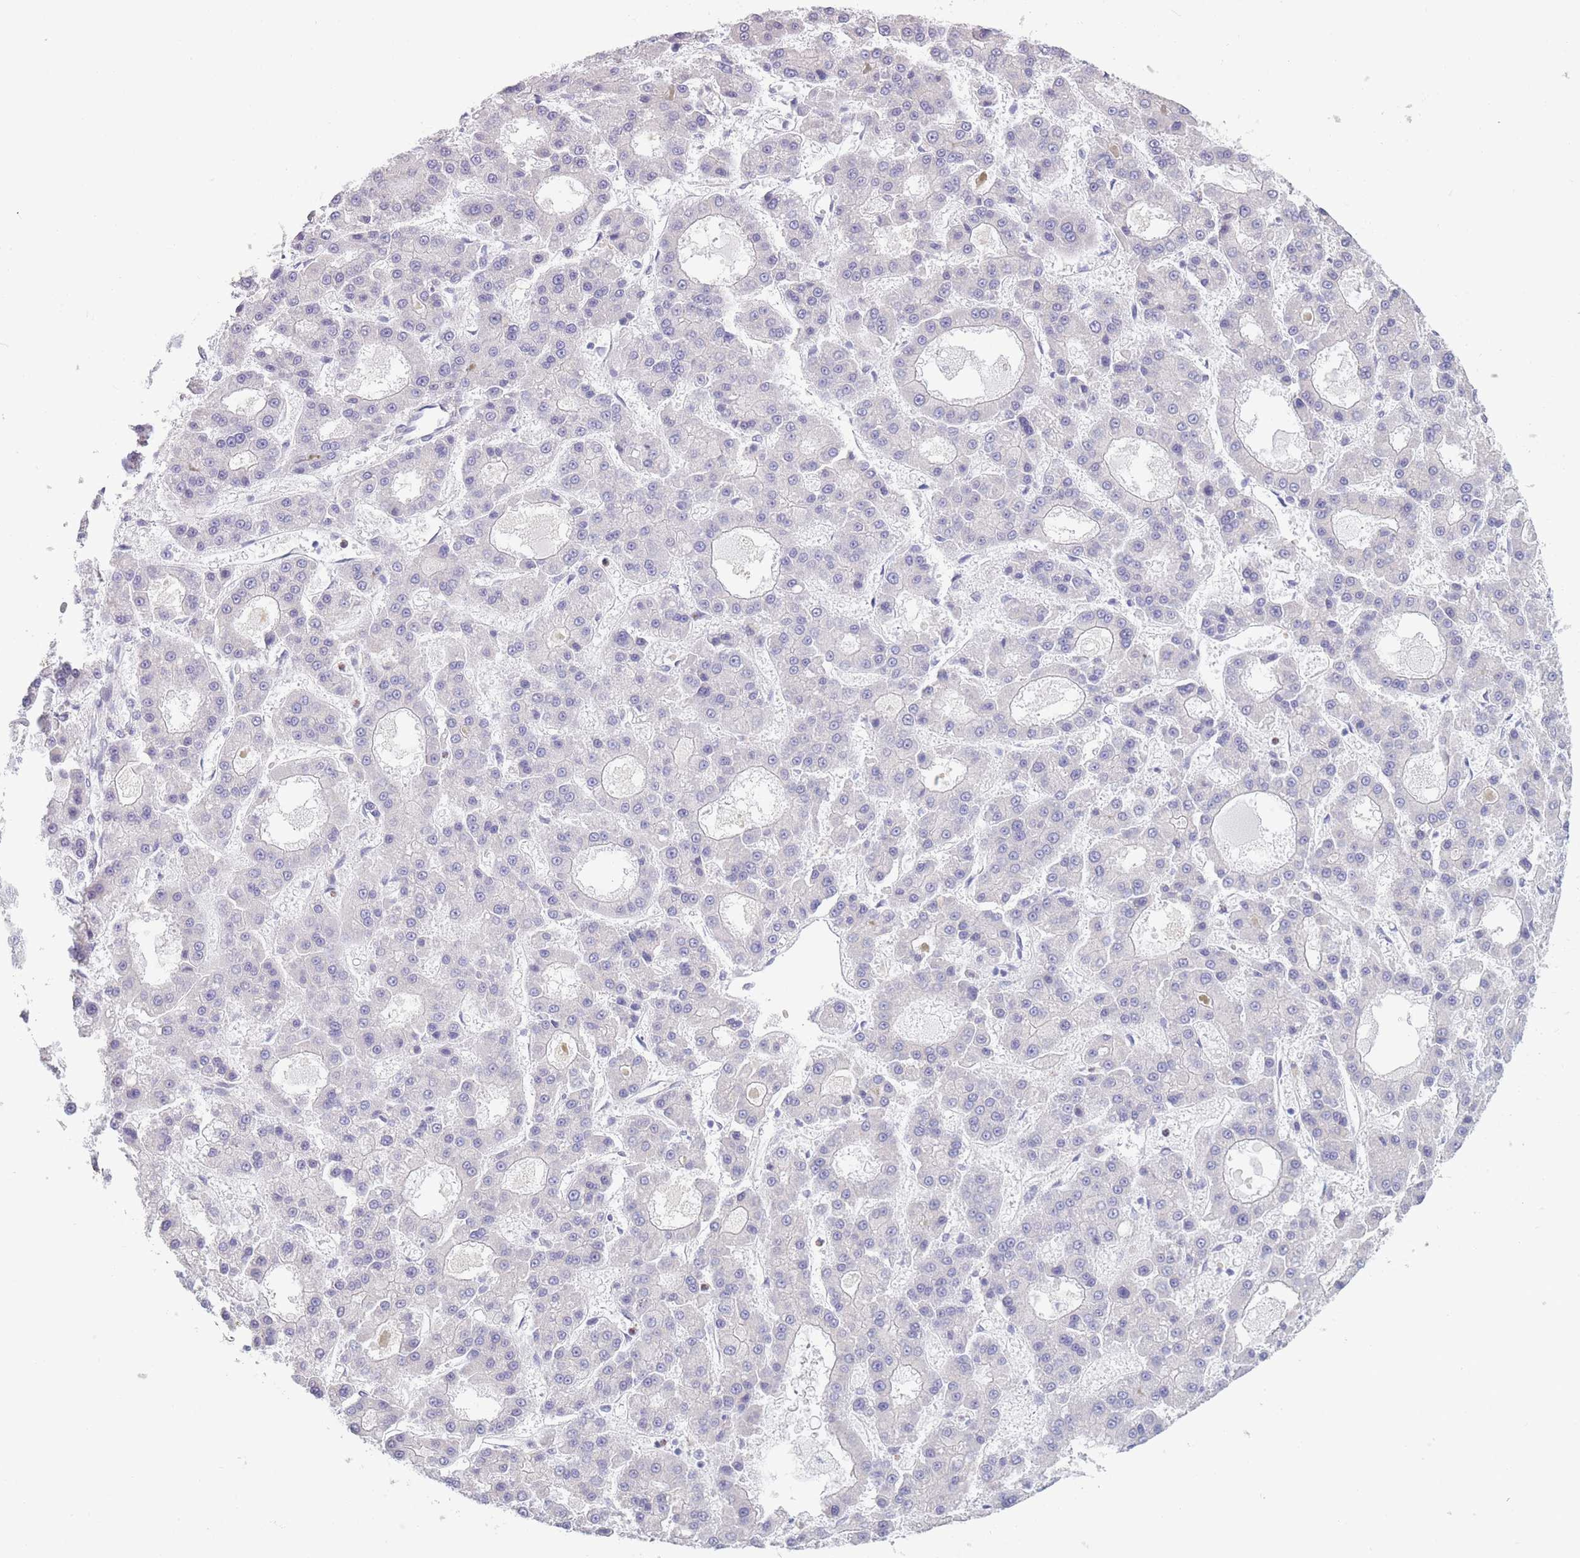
{"staining": {"intensity": "negative", "quantity": "none", "location": "none"}, "tissue": "liver cancer", "cell_type": "Tumor cells", "image_type": "cancer", "snomed": [{"axis": "morphology", "description": "Carcinoma, Hepatocellular, NOS"}, {"axis": "topography", "description": "Liver"}], "caption": "This is an immunohistochemistry (IHC) photomicrograph of liver cancer (hepatocellular carcinoma). There is no expression in tumor cells.", "gene": "PODXL", "patient": {"sex": "male", "age": 70}}